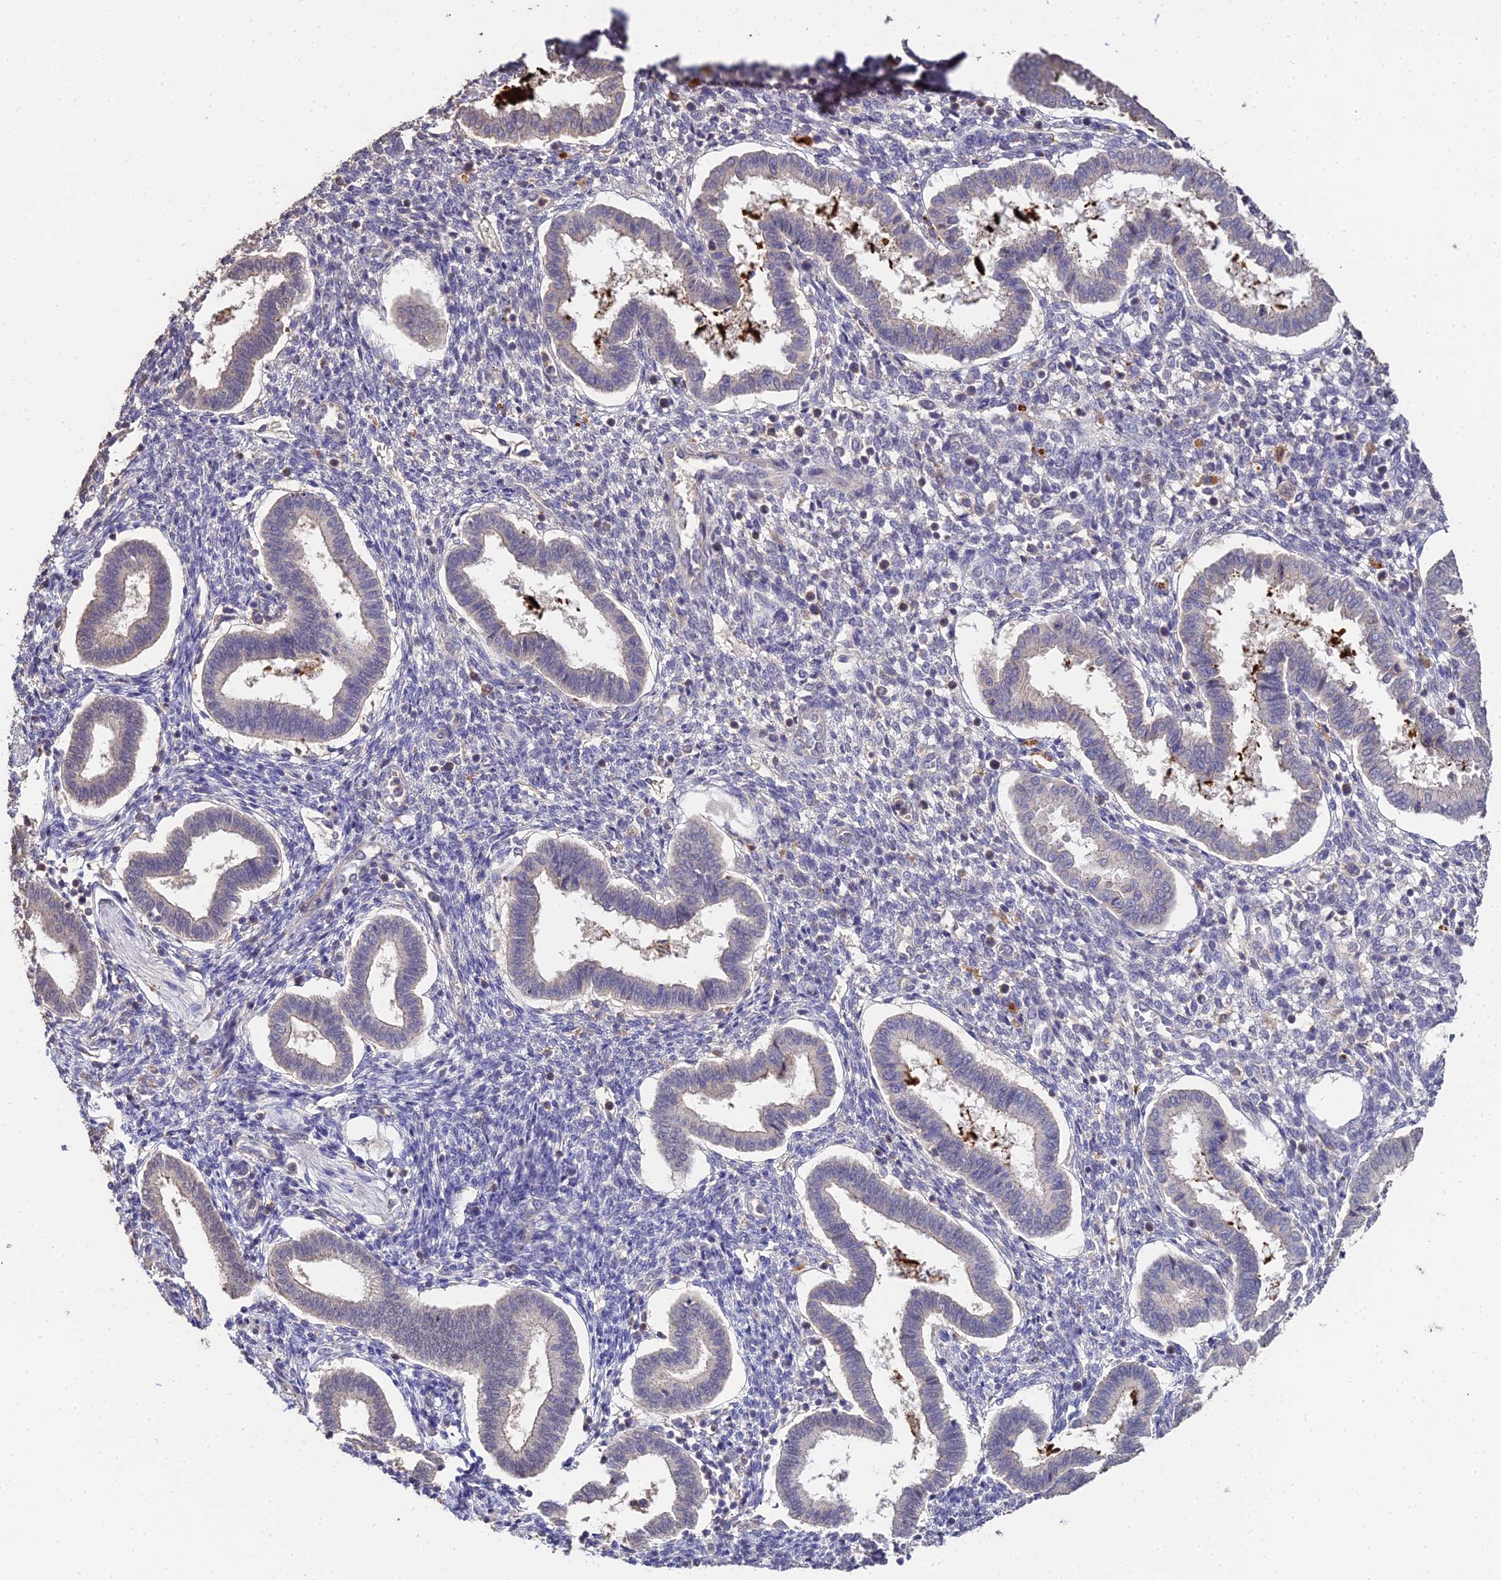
{"staining": {"intensity": "negative", "quantity": "none", "location": "none"}, "tissue": "endometrium", "cell_type": "Cells in endometrial stroma", "image_type": "normal", "snomed": [{"axis": "morphology", "description": "Normal tissue, NOS"}, {"axis": "topography", "description": "Endometrium"}], "caption": "High power microscopy micrograph of an immunohistochemistry image of normal endometrium, revealing no significant positivity in cells in endometrial stroma.", "gene": "LSM5", "patient": {"sex": "female", "age": 24}}